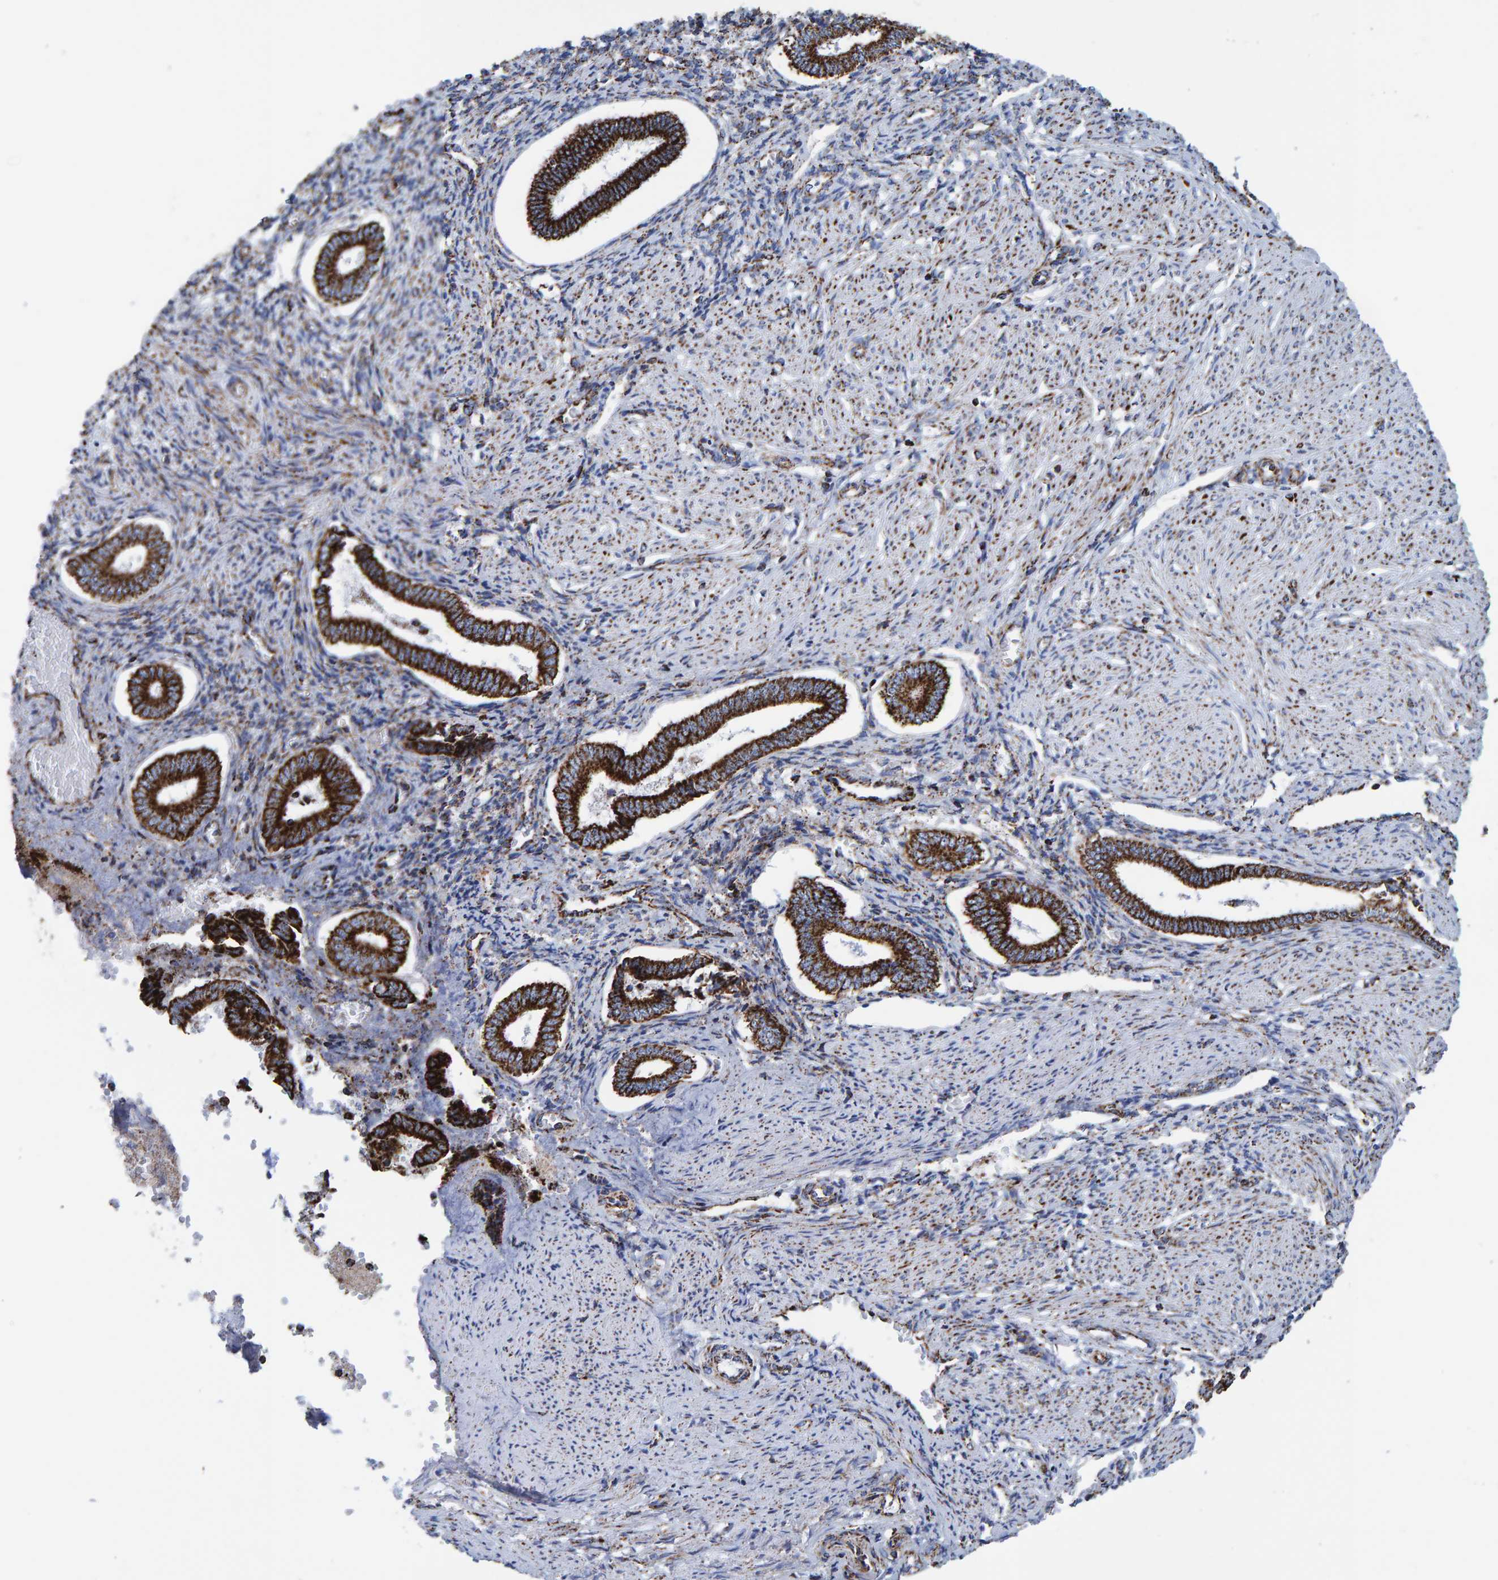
{"staining": {"intensity": "moderate", "quantity": ">75%", "location": "cytoplasmic/membranous"}, "tissue": "endometrium", "cell_type": "Cells in endometrial stroma", "image_type": "normal", "snomed": [{"axis": "morphology", "description": "Normal tissue, NOS"}, {"axis": "topography", "description": "Endometrium"}], "caption": "Protein expression analysis of unremarkable human endometrium reveals moderate cytoplasmic/membranous expression in approximately >75% of cells in endometrial stroma. The staining is performed using DAB brown chromogen to label protein expression. The nuclei are counter-stained blue using hematoxylin.", "gene": "ENSG00000262660", "patient": {"sex": "female", "age": 42}}